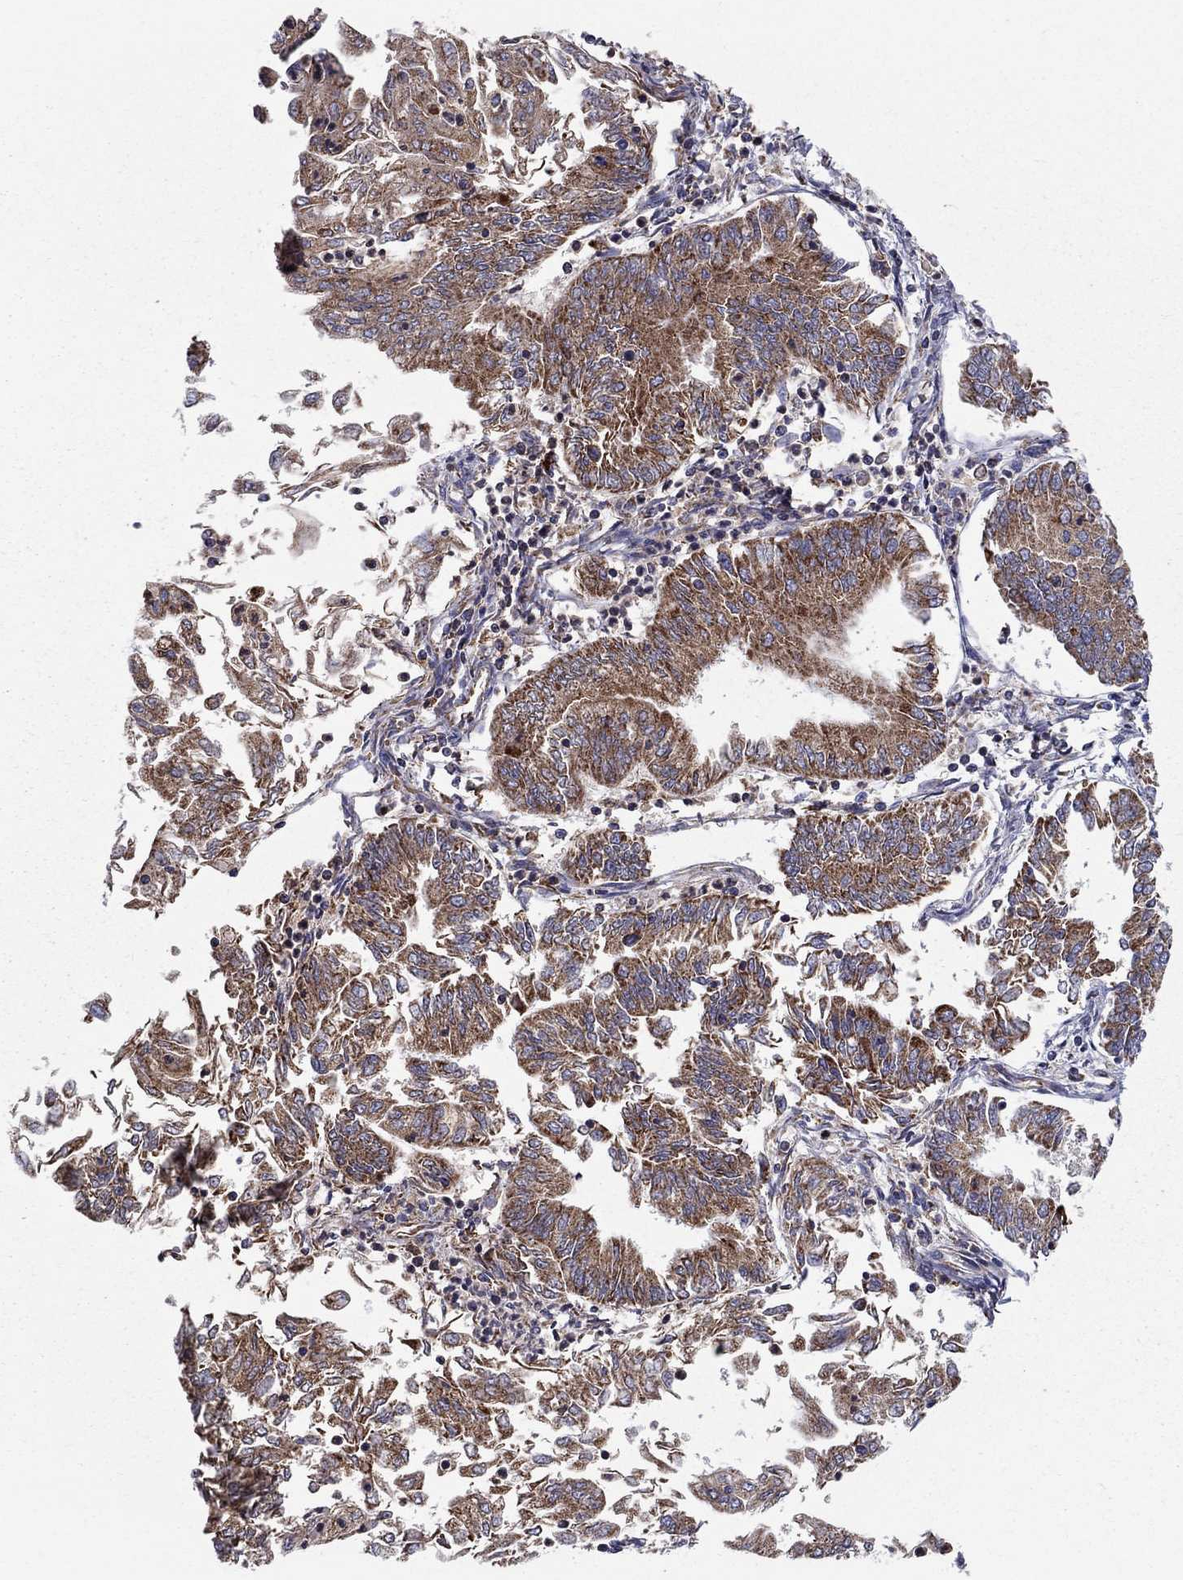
{"staining": {"intensity": "strong", "quantity": ">75%", "location": "cytoplasmic/membranous"}, "tissue": "endometrial cancer", "cell_type": "Tumor cells", "image_type": "cancer", "snomed": [{"axis": "morphology", "description": "Adenocarcinoma, NOS"}, {"axis": "topography", "description": "Endometrium"}], "caption": "Adenocarcinoma (endometrial) stained with immunohistochemistry demonstrates strong cytoplasmic/membranous expression in about >75% of tumor cells.", "gene": "PRDX4", "patient": {"sex": "female", "age": 55}}